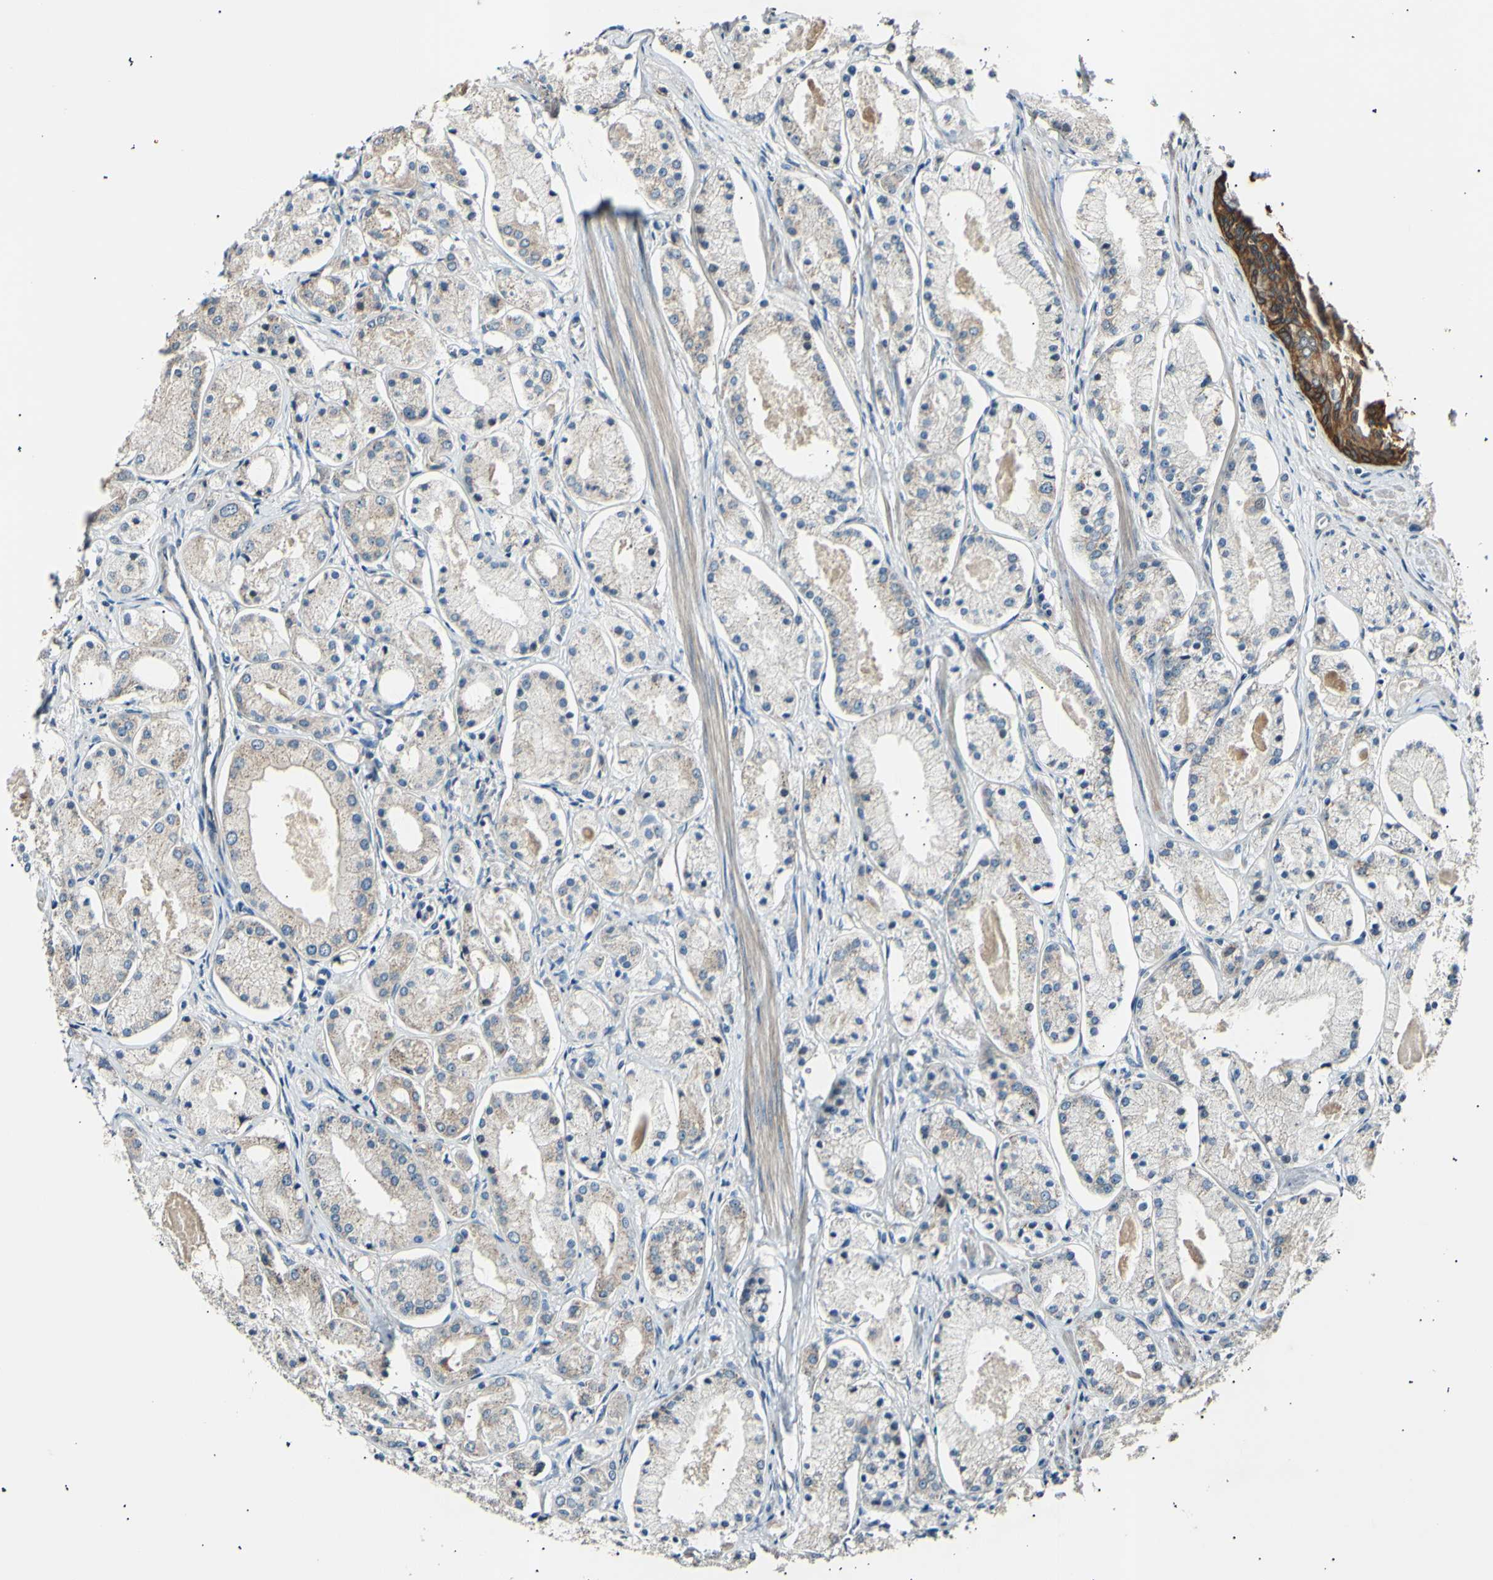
{"staining": {"intensity": "weak", "quantity": ">75%", "location": "cytoplasmic/membranous"}, "tissue": "prostate cancer", "cell_type": "Tumor cells", "image_type": "cancer", "snomed": [{"axis": "morphology", "description": "Adenocarcinoma, High grade"}, {"axis": "topography", "description": "Prostate"}], "caption": "The immunohistochemical stain shows weak cytoplasmic/membranous positivity in tumor cells of prostate cancer (high-grade adenocarcinoma) tissue.", "gene": "ITGA6", "patient": {"sex": "male", "age": 66}}